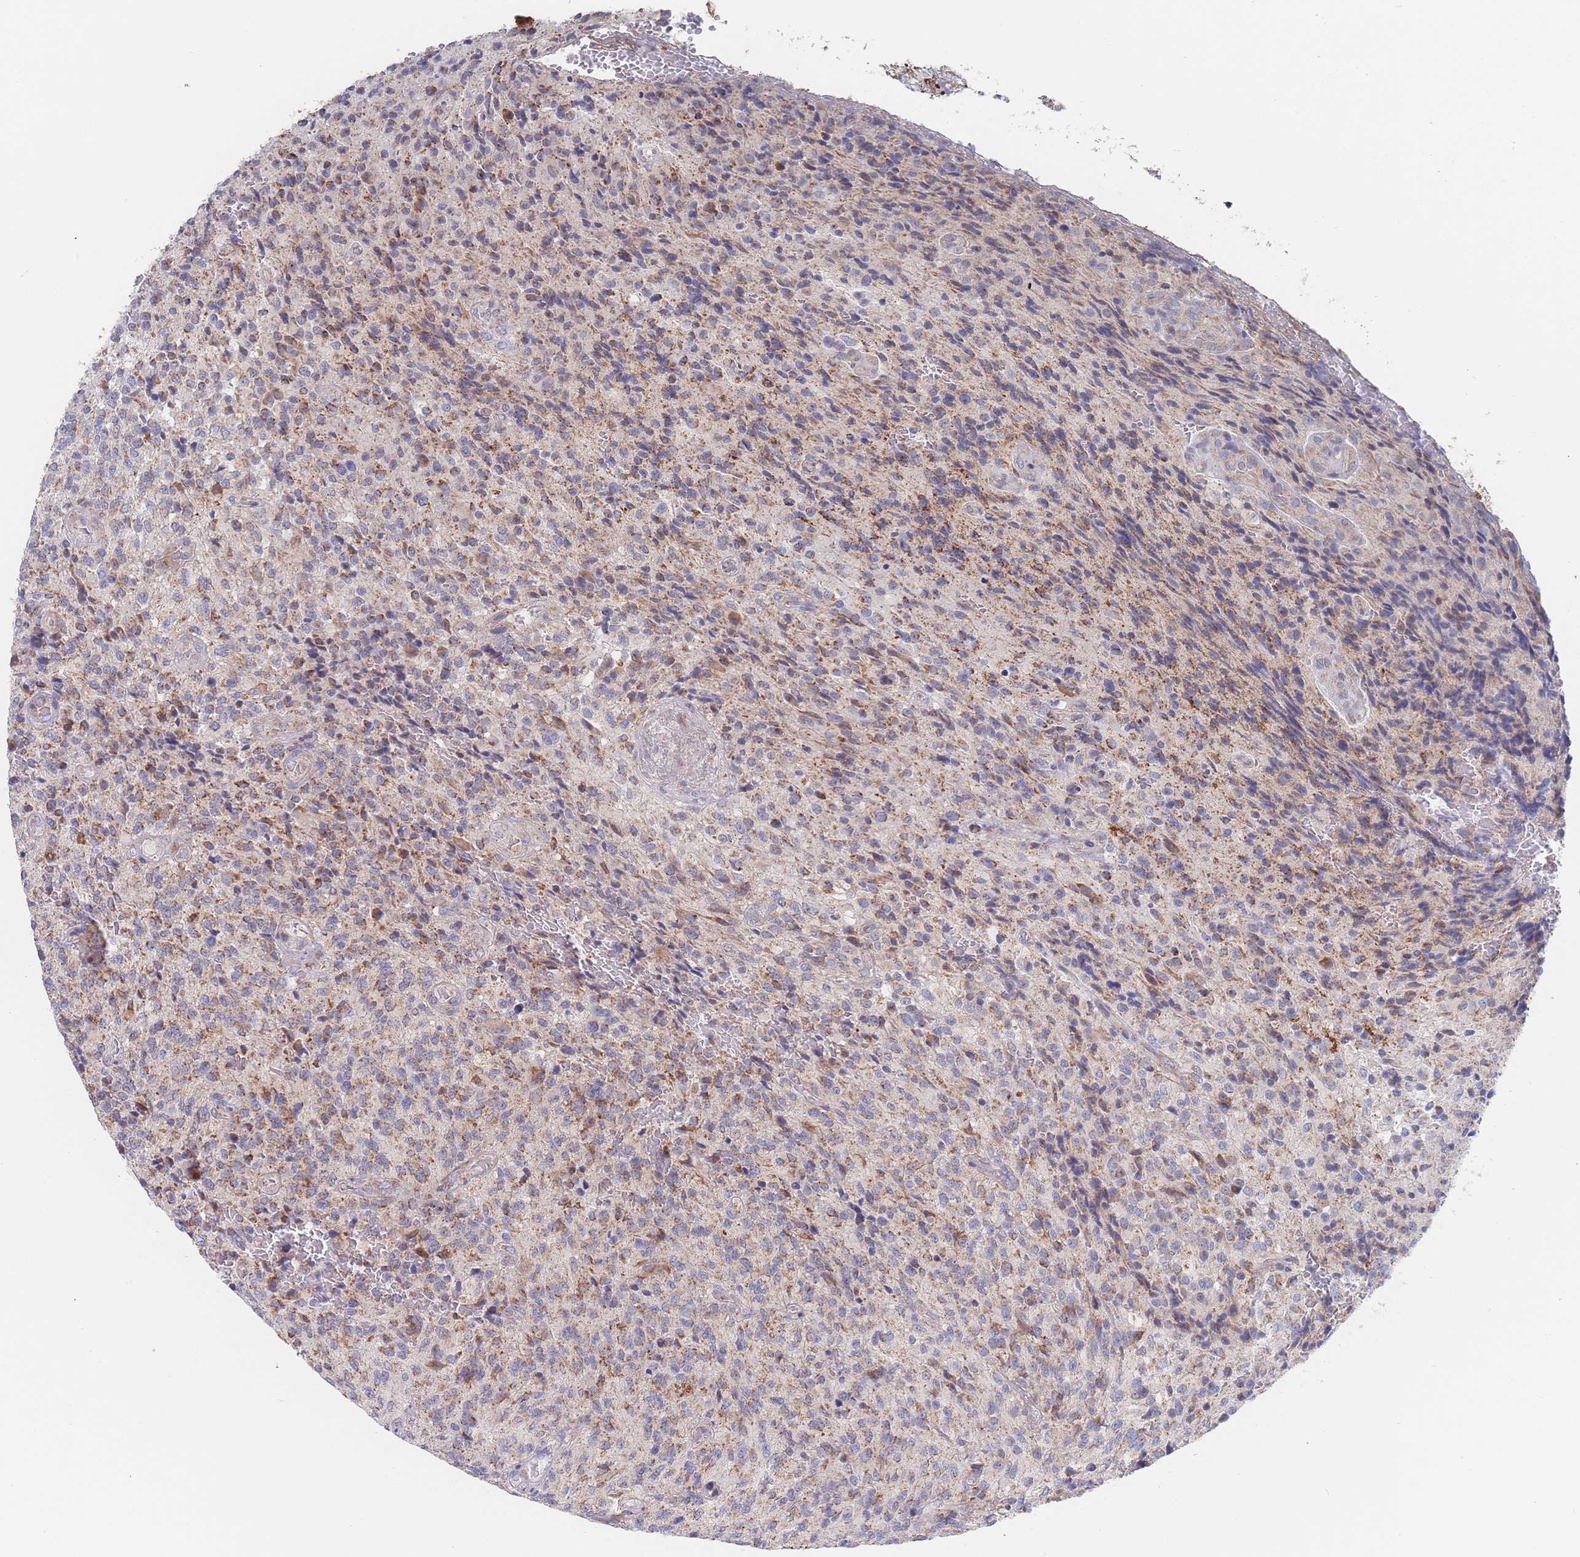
{"staining": {"intensity": "moderate", "quantity": "25%-75%", "location": "cytoplasmic/membranous"}, "tissue": "glioma", "cell_type": "Tumor cells", "image_type": "cancer", "snomed": [{"axis": "morphology", "description": "Normal tissue, NOS"}, {"axis": "morphology", "description": "Glioma, malignant, High grade"}, {"axis": "topography", "description": "Cerebral cortex"}], "caption": "IHC image of neoplastic tissue: glioma stained using immunohistochemistry (IHC) exhibits medium levels of moderate protein expression localized specifically in the cytoplasmic/membranous of tumor cells, appearing as a cytoplasmic/membranous brown color.", "gene": "IKZF4", "patient": {"sex": "male", "age": 56}}